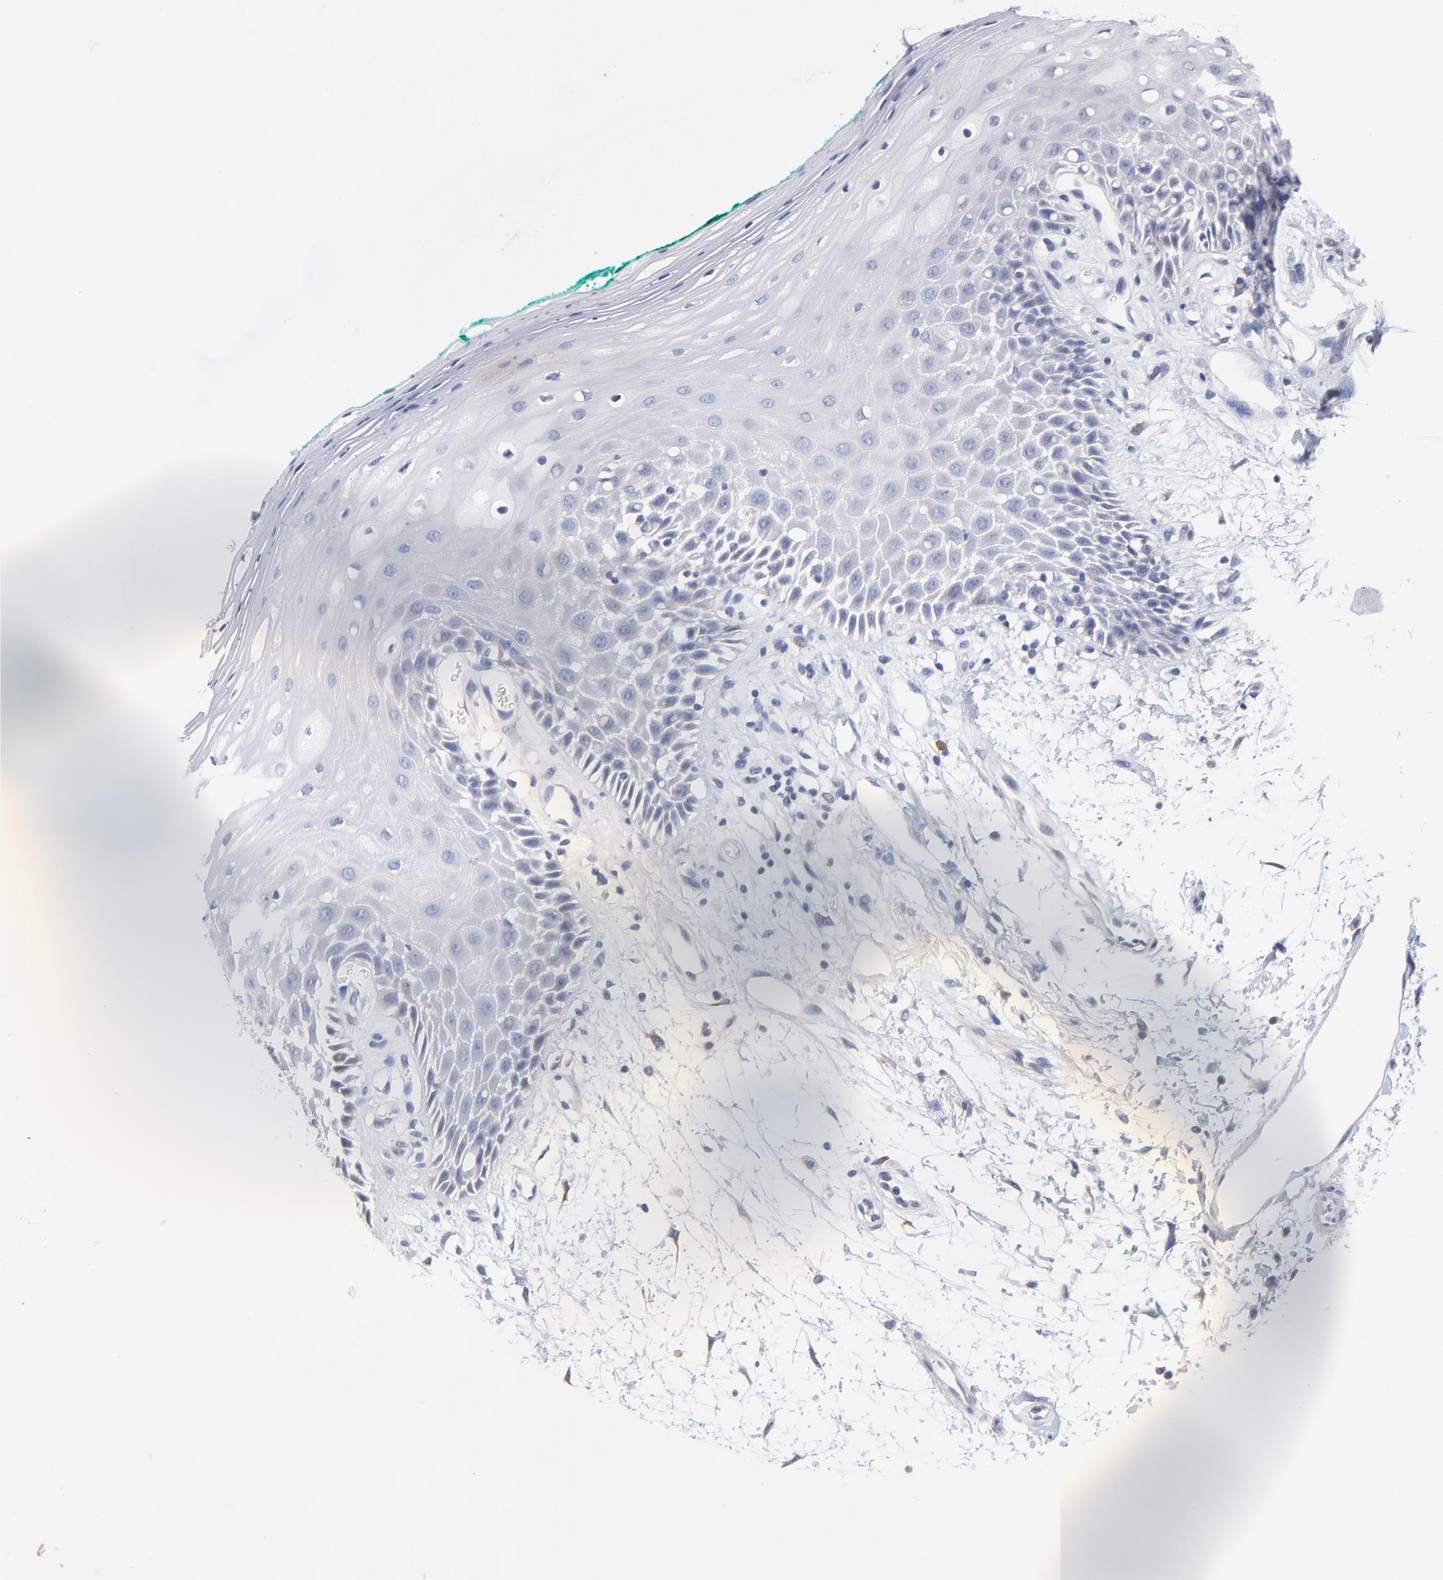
{"staining": {"intensity": "negative", "quantity": "none", "location": "none"}, "tissue": "oral mucosa", "cell_type": "Squamous epithelial cells", "image_type": "normal", "snomed": [{"axis": "morphology", "description": "Normal tissue, NOS"}, {"axis": "morphology", "description": "Squamous cell carcinoma, NOS"}, {"axis": "topography", "description": "Skeletal muscle"}, {"axis": "topography", "description": "Oral tissue"}, {"axis": "topography", "description": "Head-Neck"}], "caption": "Squamous epithelial cells show no significant protein staining in normal oral mucosa. (Brightfield microscopy of DAB immunohistochemistry (IHC) at high magnification).", "gene": "LAX1", "patient": {"sex": "female", "age": 84}}